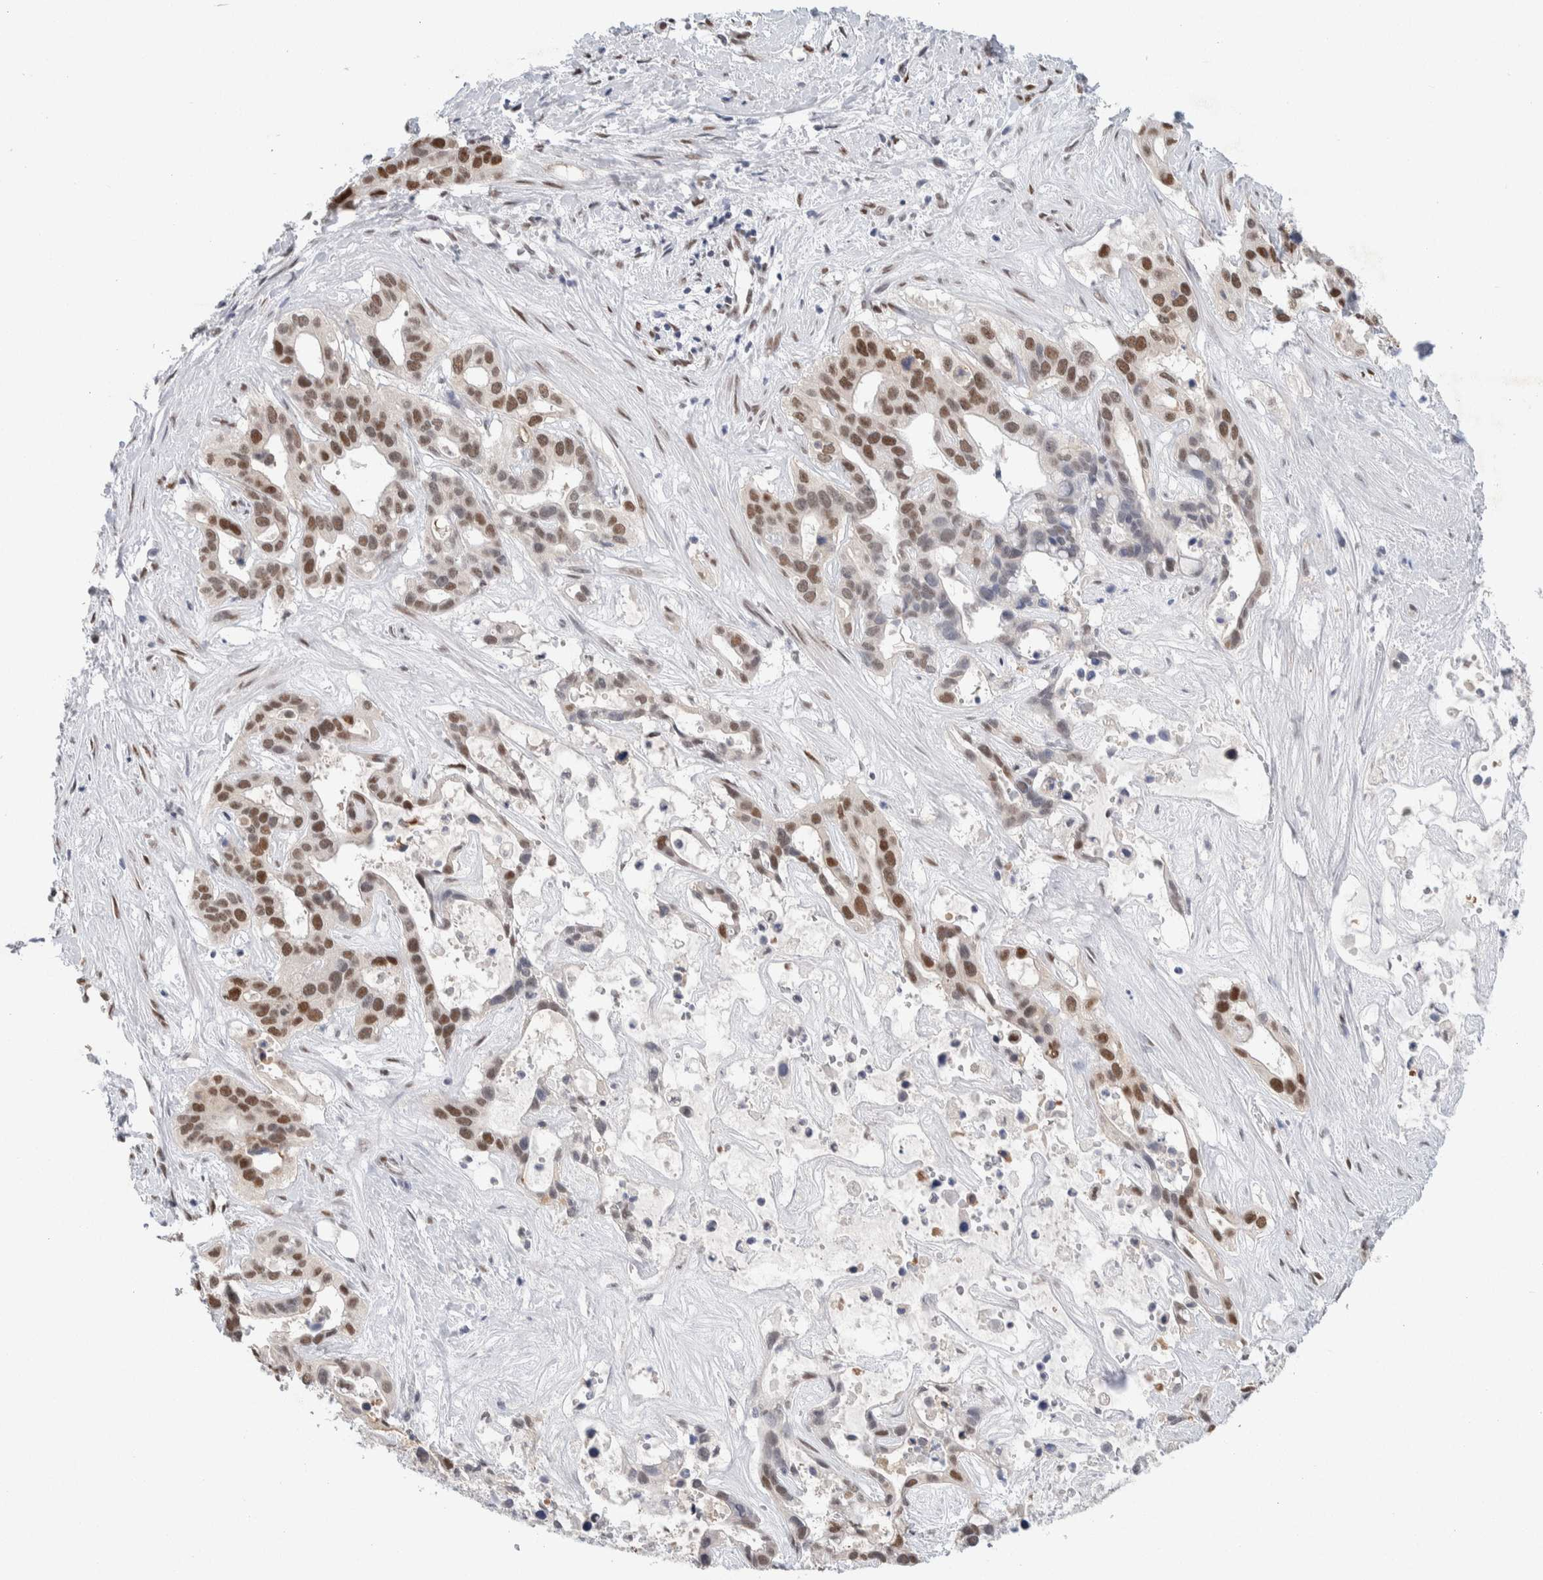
{"staining": {"intensity": "strong", "quantity": ">75%", "location": "nuclear"}, "tissue": "liver cancer", "cell_type": "Tumor cells", "image_type": "cancer", "snomed": [{"axis": "morphology", "description": "Cholangiocarcinoma"}, {"axis": "topography", "description": "Liver"}], "caption": "Immunohistochemical staining of human cholangiocarcinoma (liver) reveals strong nuclear protein positivity in about >75% of tumor cells. The protein of interest is shown in brown color, while the nuclei are stained blue.", "gene": "PRMT1", "patient": {"sex": "female", "age": 65}}